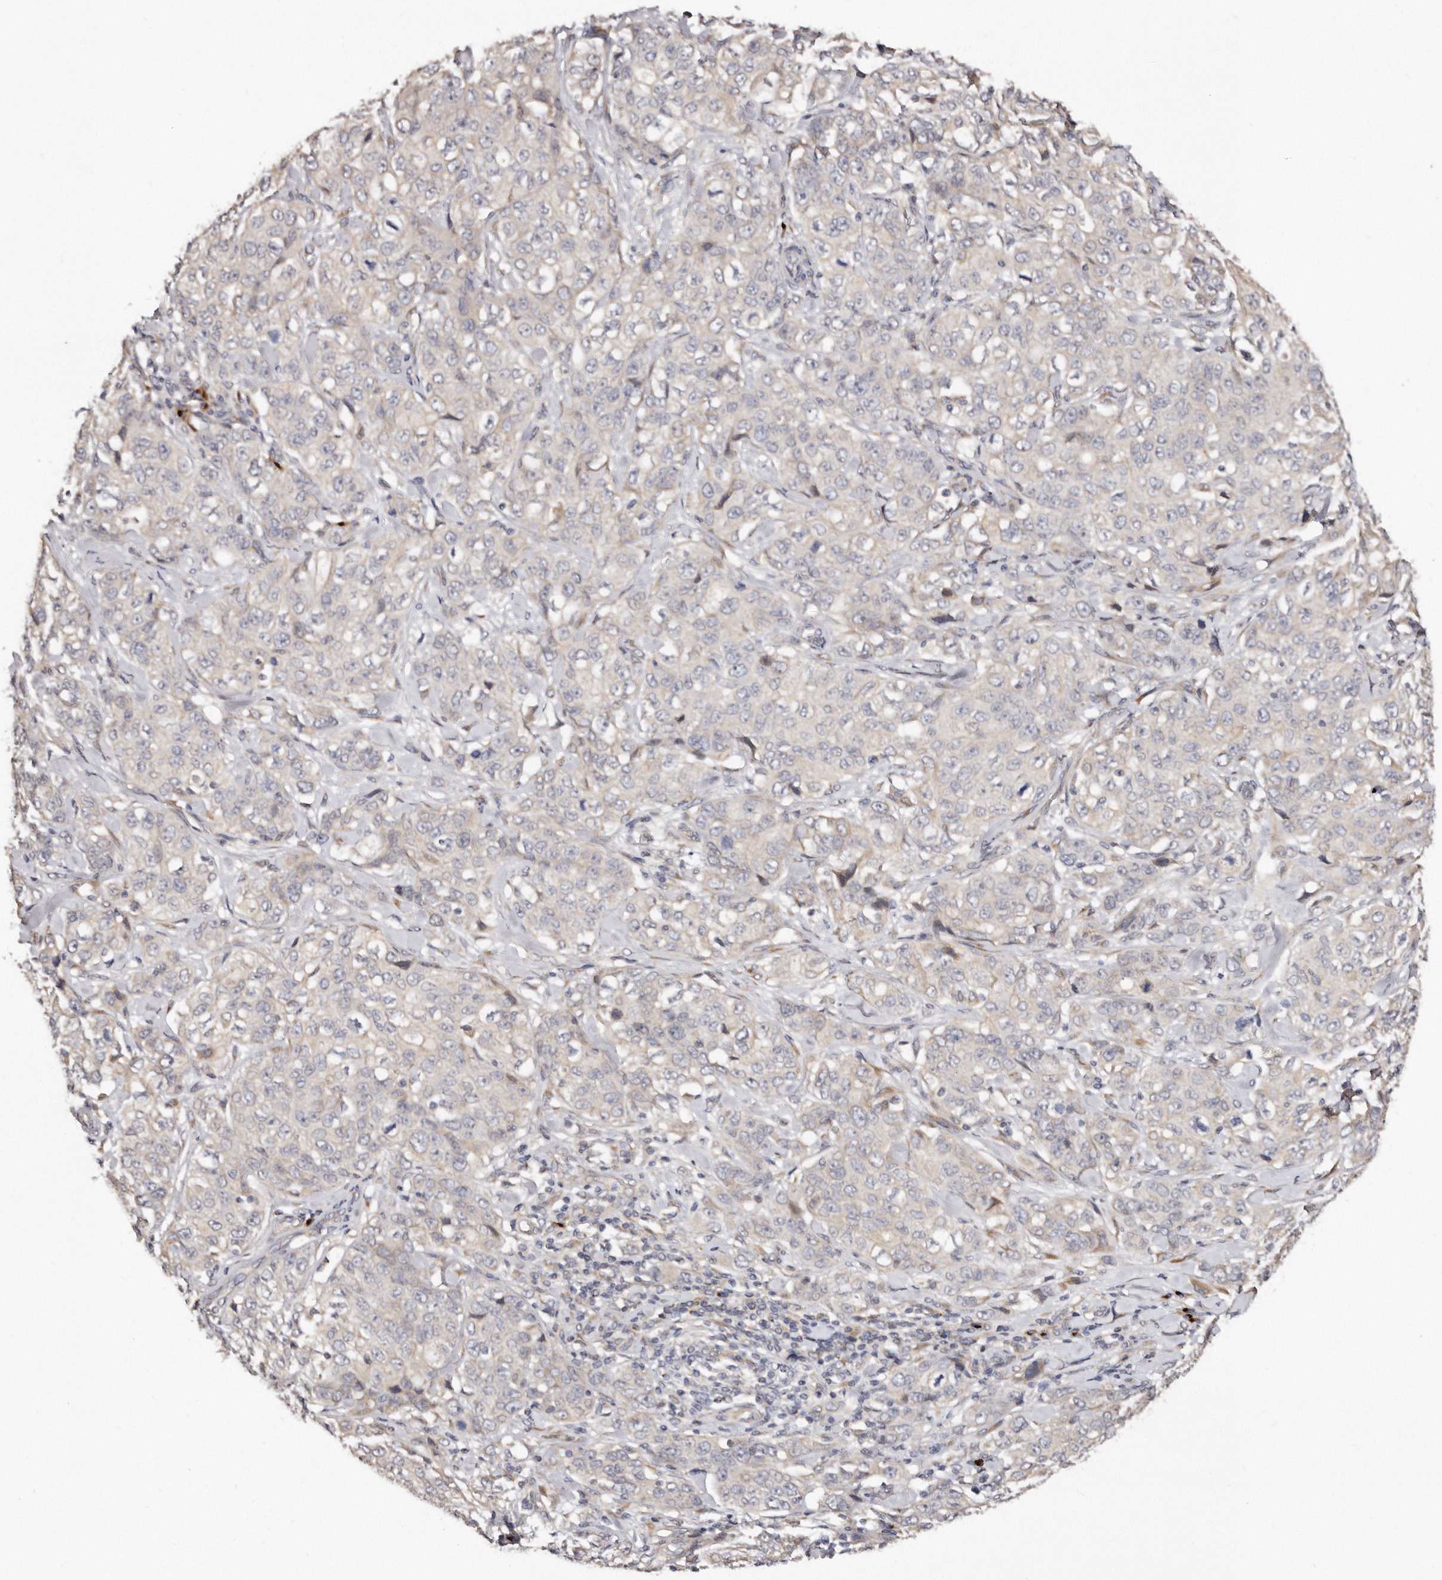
{"staining": {"intensity": "negative", "quantity": "none", "location": "none"}, "tissue": "stomach cancer", "cell_type": "Tumor cells", "image_type": "cancer", "snomed": [{"axis": "morphology", "description": "Adenocarcinoma, NOS"}, {"axis": "topography", "description": "Stomach"}], "caption": "This image is of stomach cancer stained with IHC to label a protein in brown with the nuclei are counter-stained blue. There is no staining in tumor cells. Nuclei are stained in blue.", "gene": "DACT2", "patient": {"sex": "male", "age": 48}}